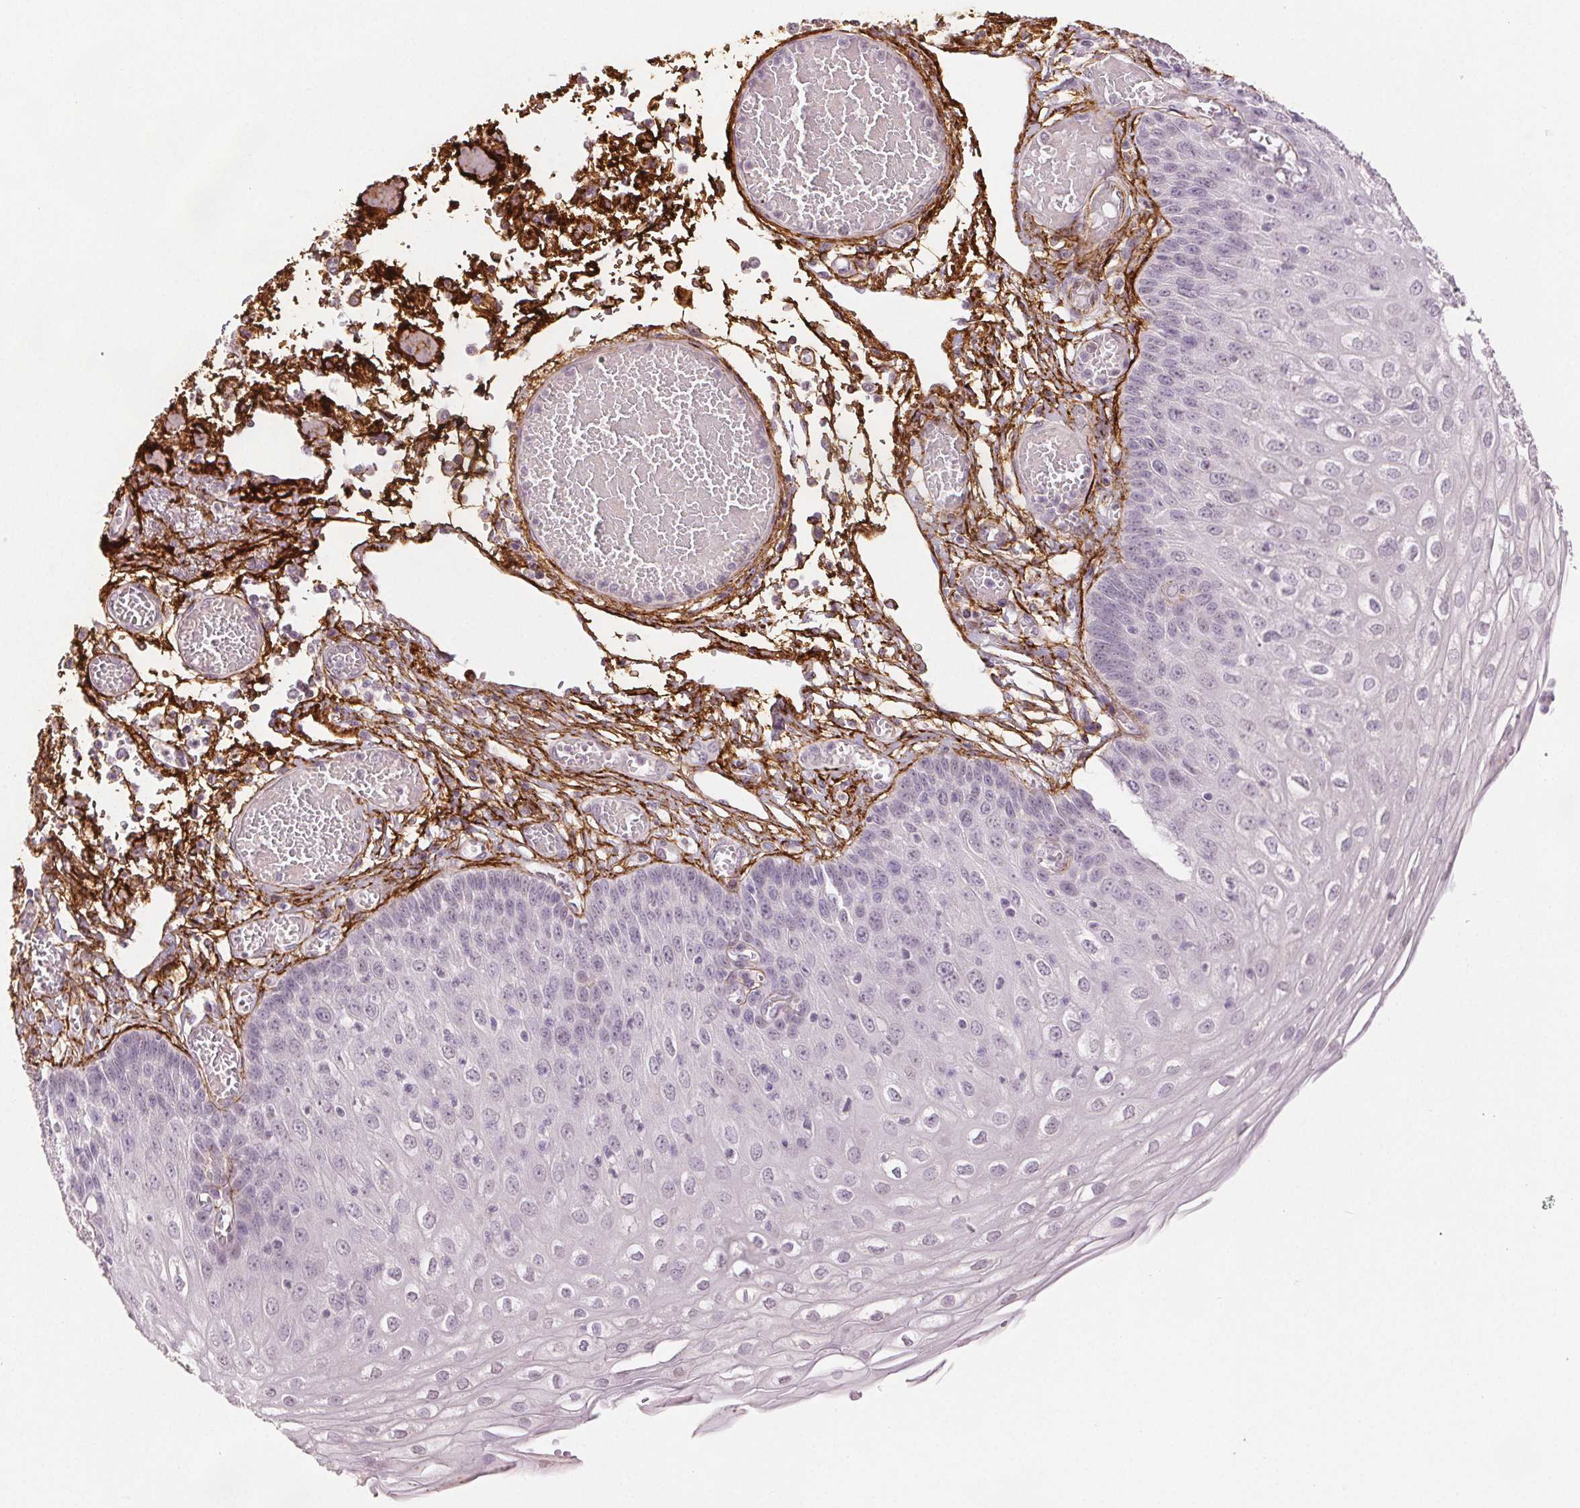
{"staining": {"intensity": "negative", "quantity": "none", "location": "none"}, "tissue": "esophagus", "cell_type": "Squamous epithelial cells", "image_type": "normal", "snomed": [{"axis": "morphology", "description": "Normal tissue, NOS"}, {"axis": "morphology", "description": "Adenocarcinoma, NOS"}, {"axis": "topography", "description": "Esophagus"}], "caption": "DAB immunohistochemical staining of normal human esophagus demonstrates no significant positivity in squamous epithelial cells. The staining is performed using DAB brown chromogen with nuclei counter-stained in using hematoxylin.", "gene": "FBN1", "patient": {"sex": "male", "age": 81}}